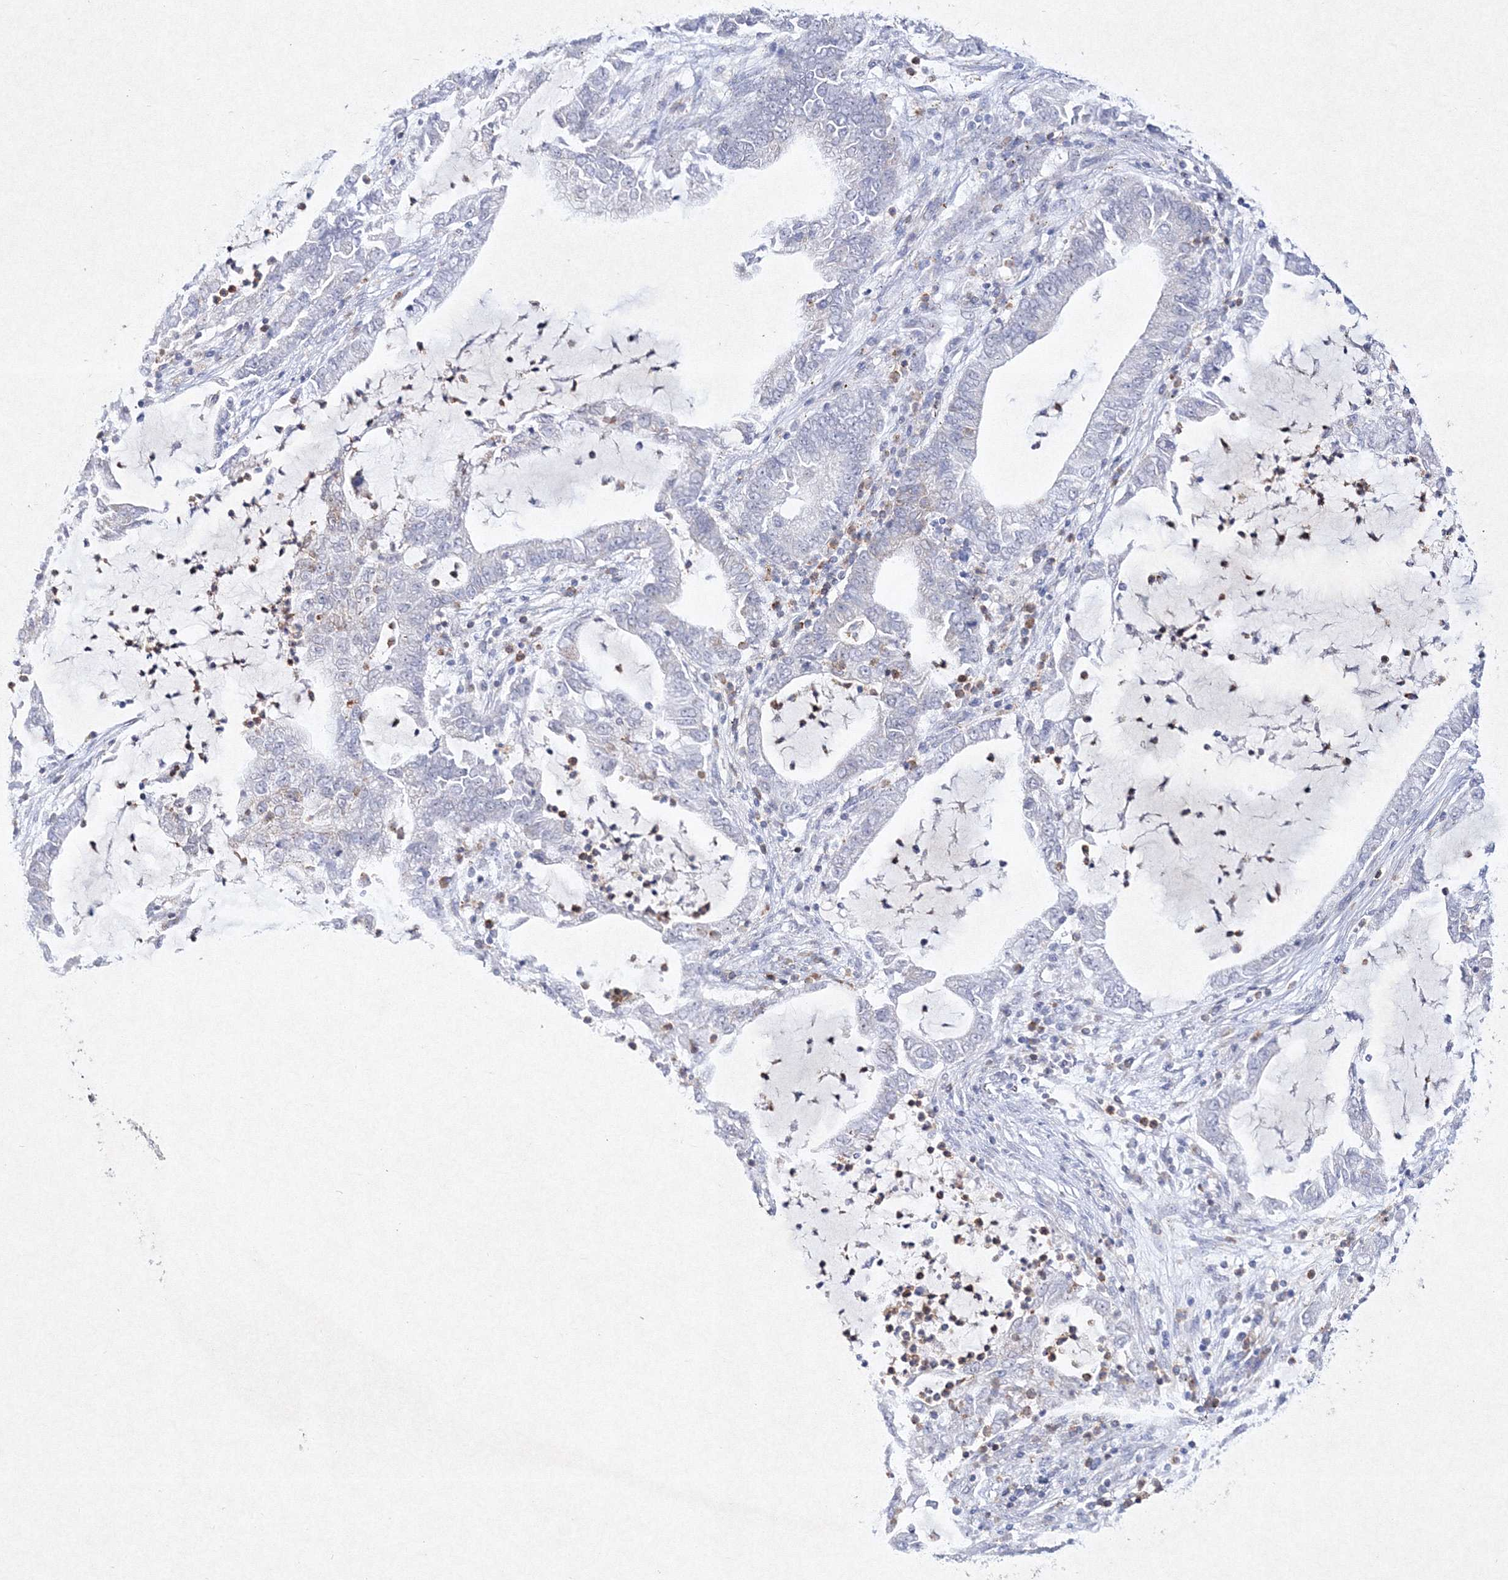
{"staining": {"intensity": "negative", "quantity": "none", "location": "none"}, "tissue": "lung cancer", "cell_type": "Tumor cells", "image_type": "cancer", "snomed": [{"axis": "morphology", "description": "Adenocarcinoma, NOS"}, {"axis": "topography", "description": "Lung"}], "caption": "Tumor cells show no significant positivity in adenocarcinoma (lung).", "gene": "HCST", "patient": {"sex": "female", "age": 51}}